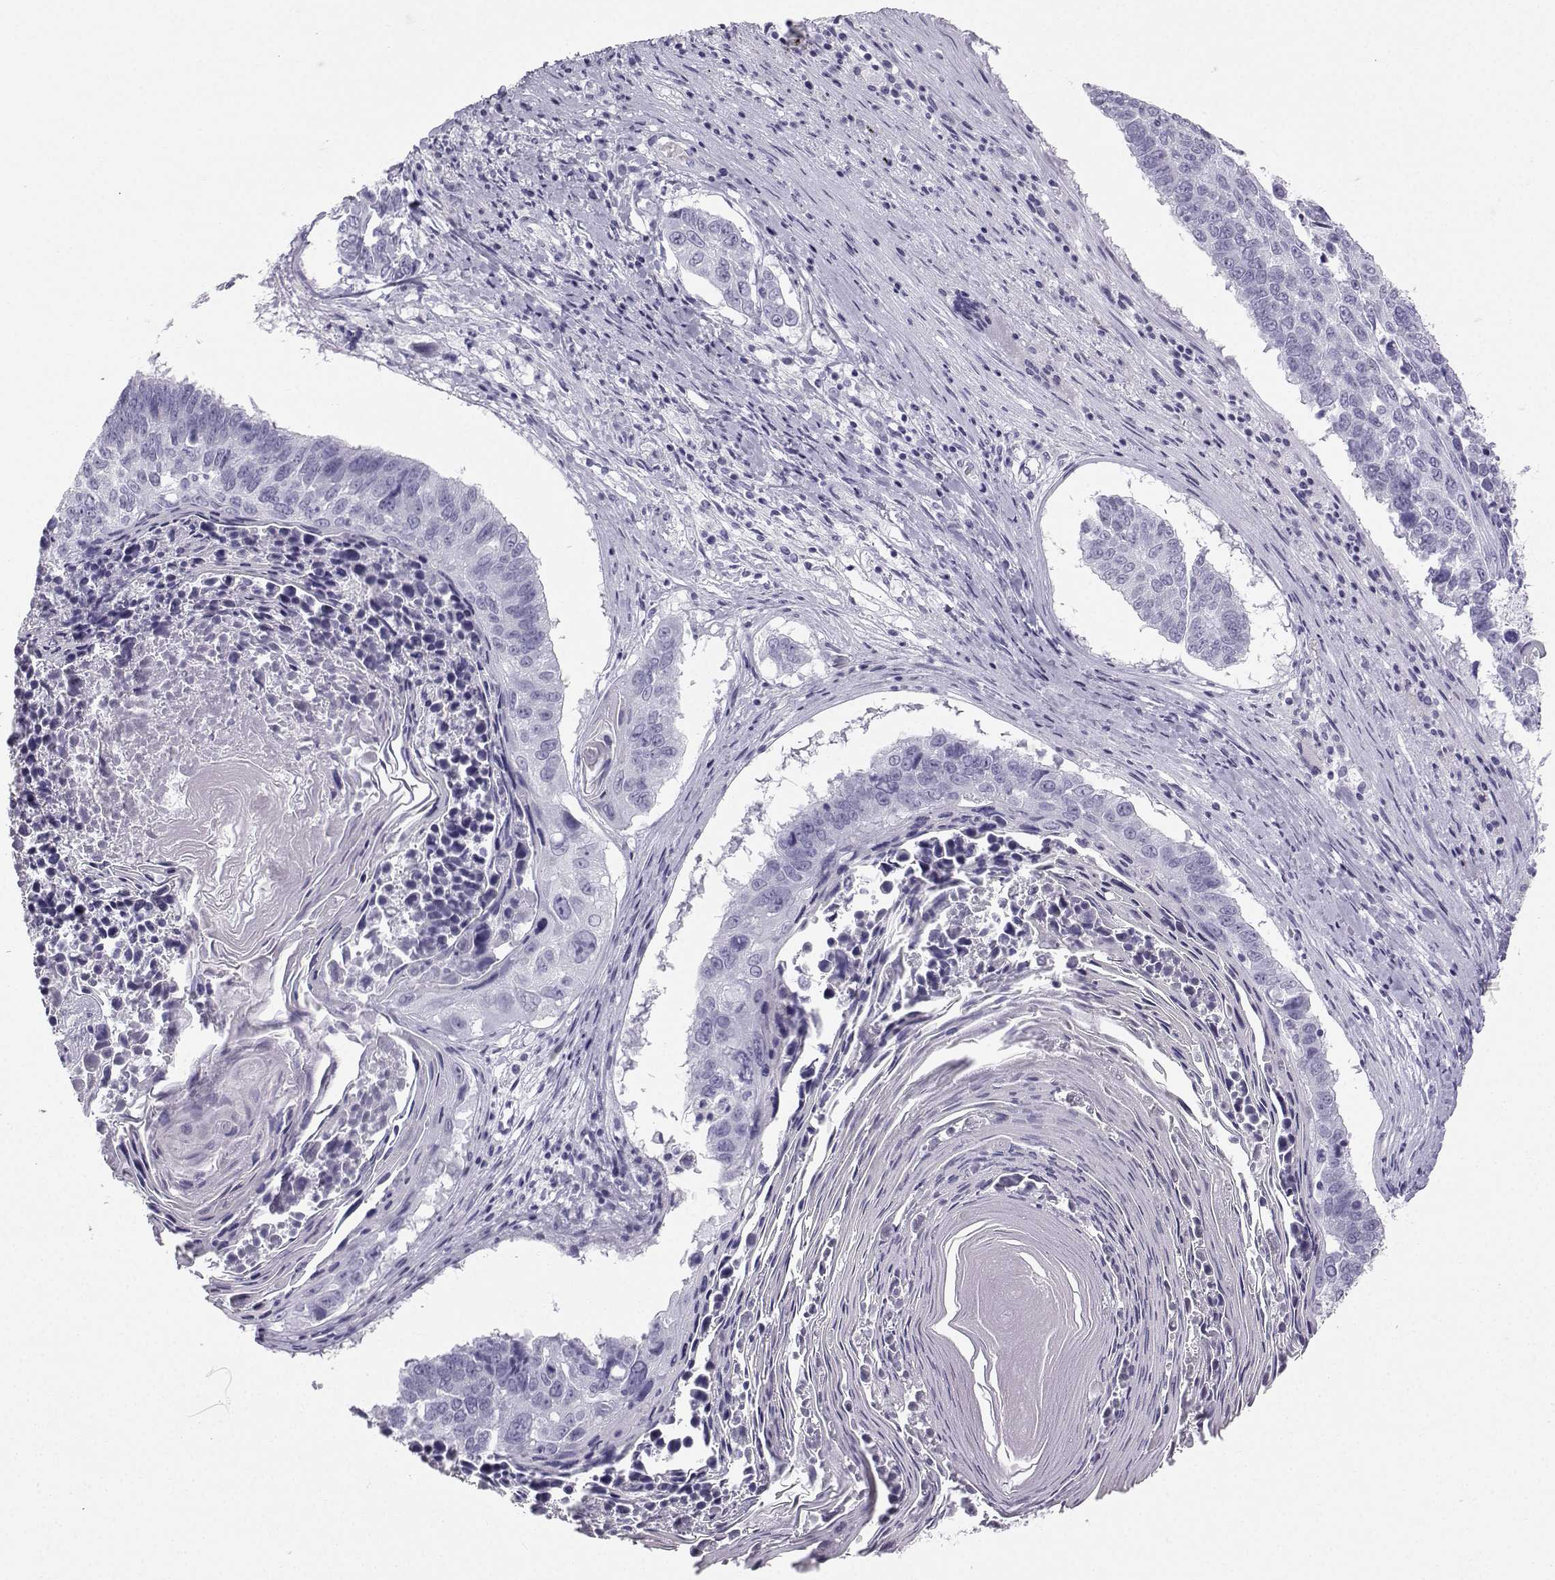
{"staining": {"intensity": "negative", "quantity": "none", "location": "none"}, "tissue": "lung cancer", "cell_type": "Tumor cells", "image_type": "cancer", "snomed": [{"axis": "morphology", "description": "Squamous cell carcinoma, NOS"}, {"axis": "topography", "description": "Lung"}], "caption": "Immunohistochemical staining of human lung squamous cell carcinoma demonstrates no significant positivity in tumor cells.", "gene": "IQCD", "patient": {"sex": "male", "age": 73}}